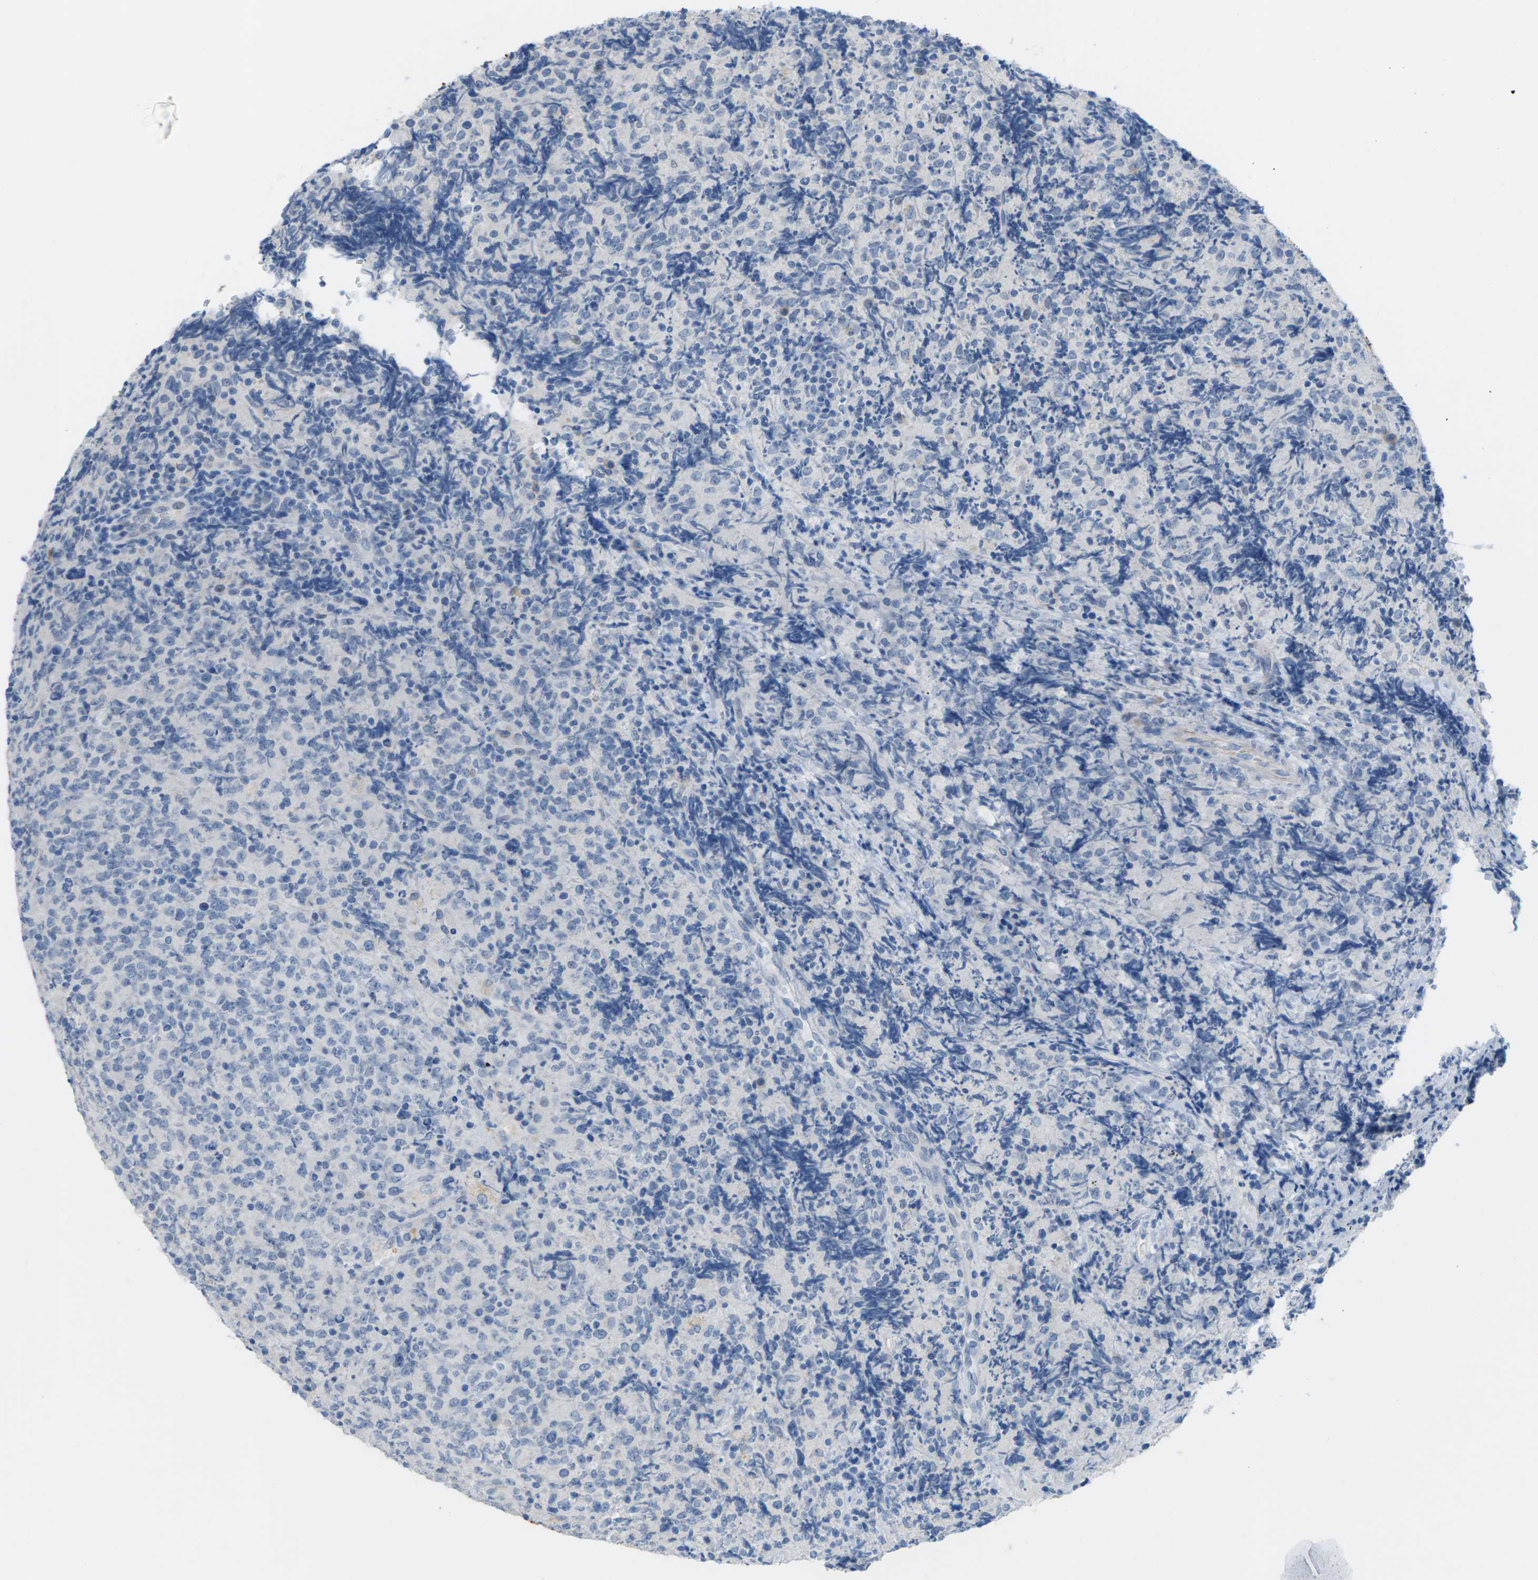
{"staining": {"intensity": "negative", "quantity": "none", "location": "none"}, "tissue": "lymphoma", "cell_type": "Tumor cells", "image_type": "cancer", "snomed": [{"axis": "morphology", "description": "Malignant lymphoma, non-Hodgkin's type, High grade"}, {"axis": "topography", "description": "Tonsil"}], "caption": "Protein analysis of lymphoma exhibits no significant staining in tumor cells. Brightfield microscopy of immunohistochemistry (IHC) stained with DAB (brown) and hematoxylin (blue), captured at high magnification.", "gene": "CLDN3", "patient": {"sex": "female", "age": 36}}